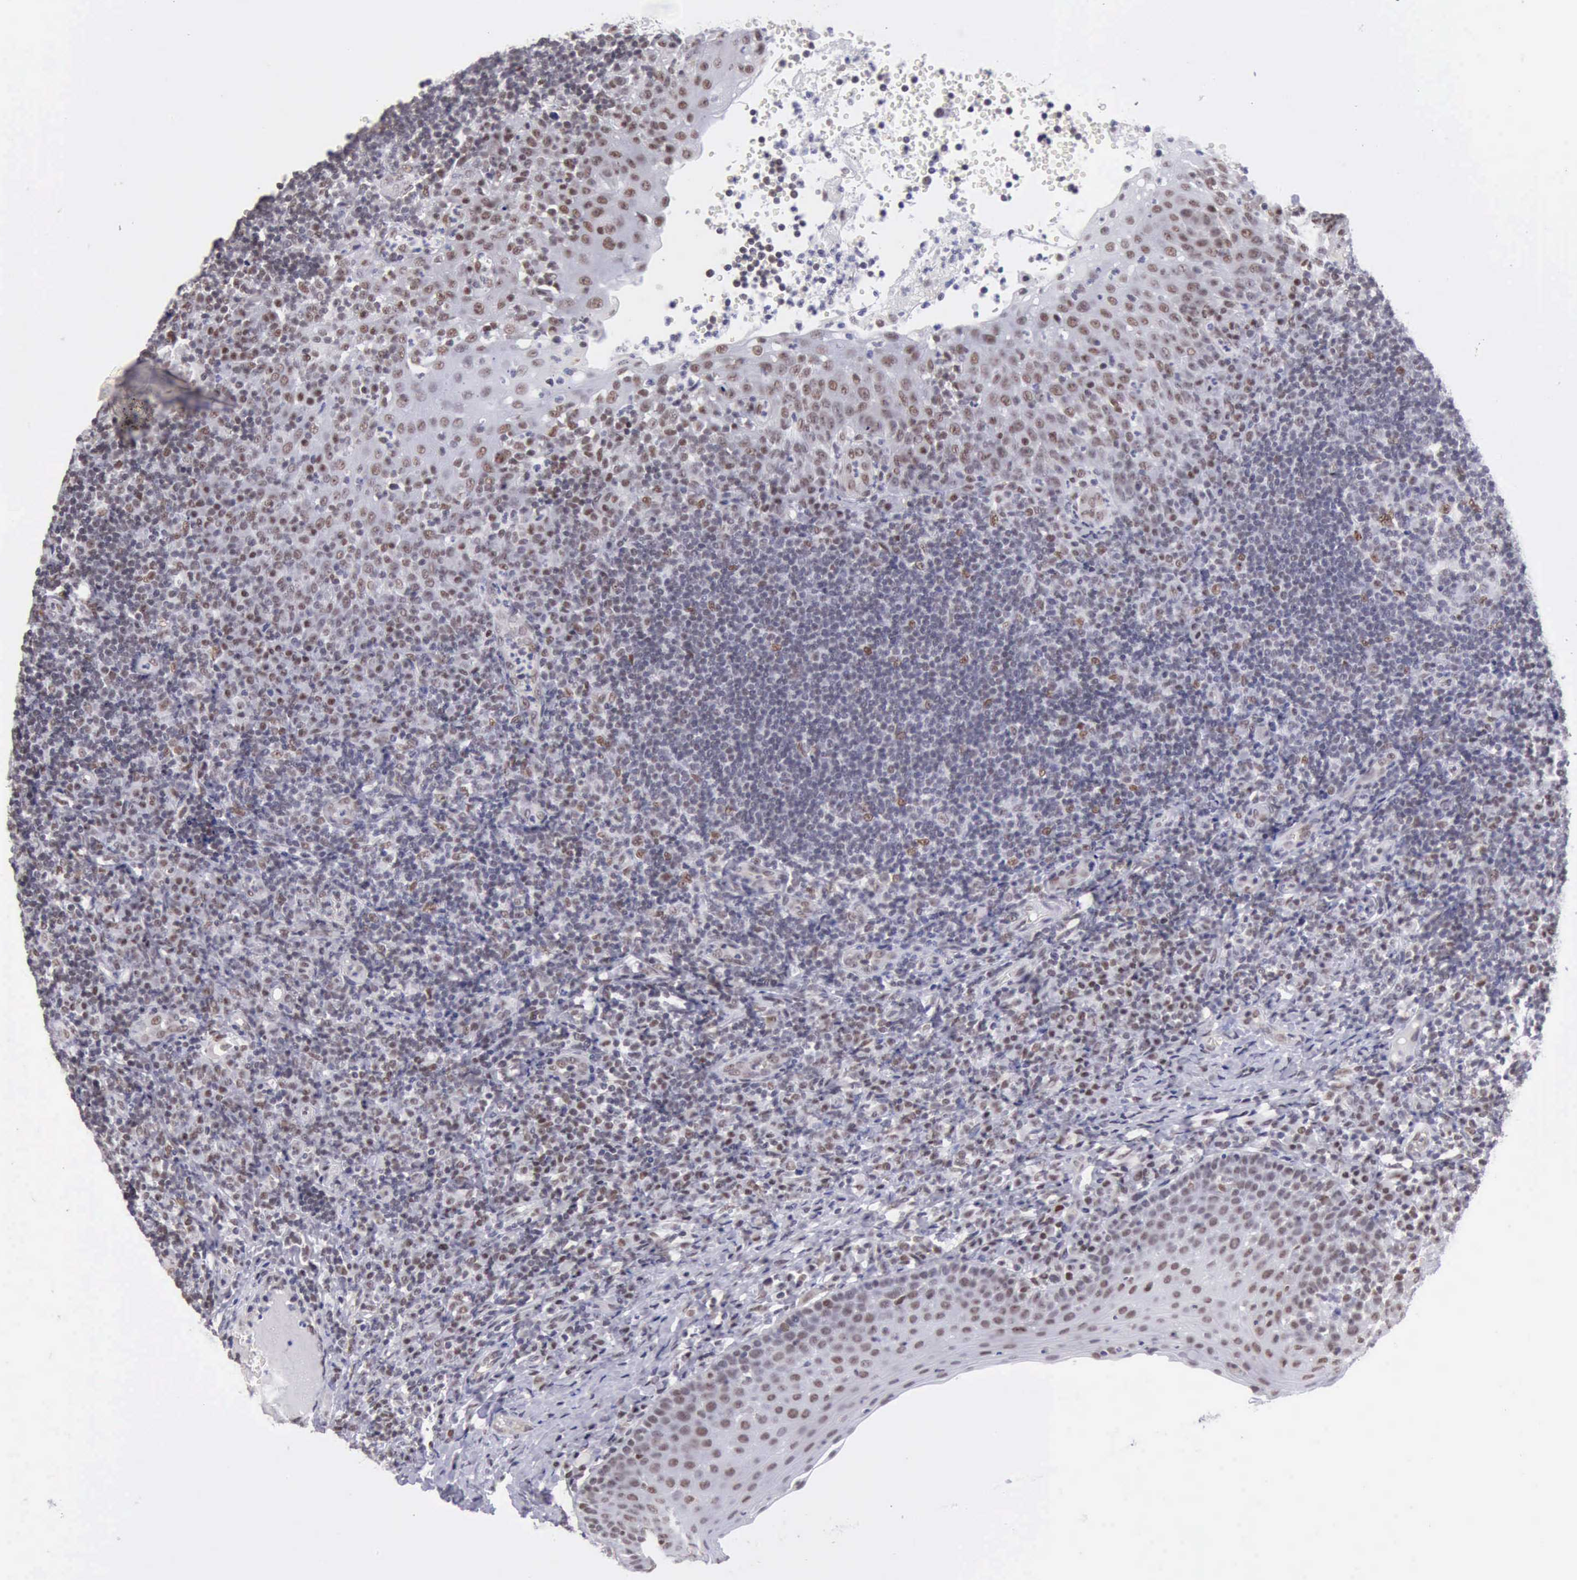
{"staining": {"intensity": "moderate", "quantity": "<25%", "location": "nuclear"}, "tissue": "tonsil", "cell_type": "Germinal center cells", "image_type": "normal", "snomed": [{"axis": "morphology", "description": "Normal tissue, NOS"}, {"axis": "topography", "description": "Tonsil"}], "caption": "High-magnification brightfield microscopy of normal tonsil stained with DAB (3,3'-diaminobenzidine) (brown) and counterstained with hematoxylin (blue). germinal center cells exhibit moderate nuclear positivity is present in about<25% of cells.", "gene": "ERCC4", "patient": {"sex": "female", "age": 40}}